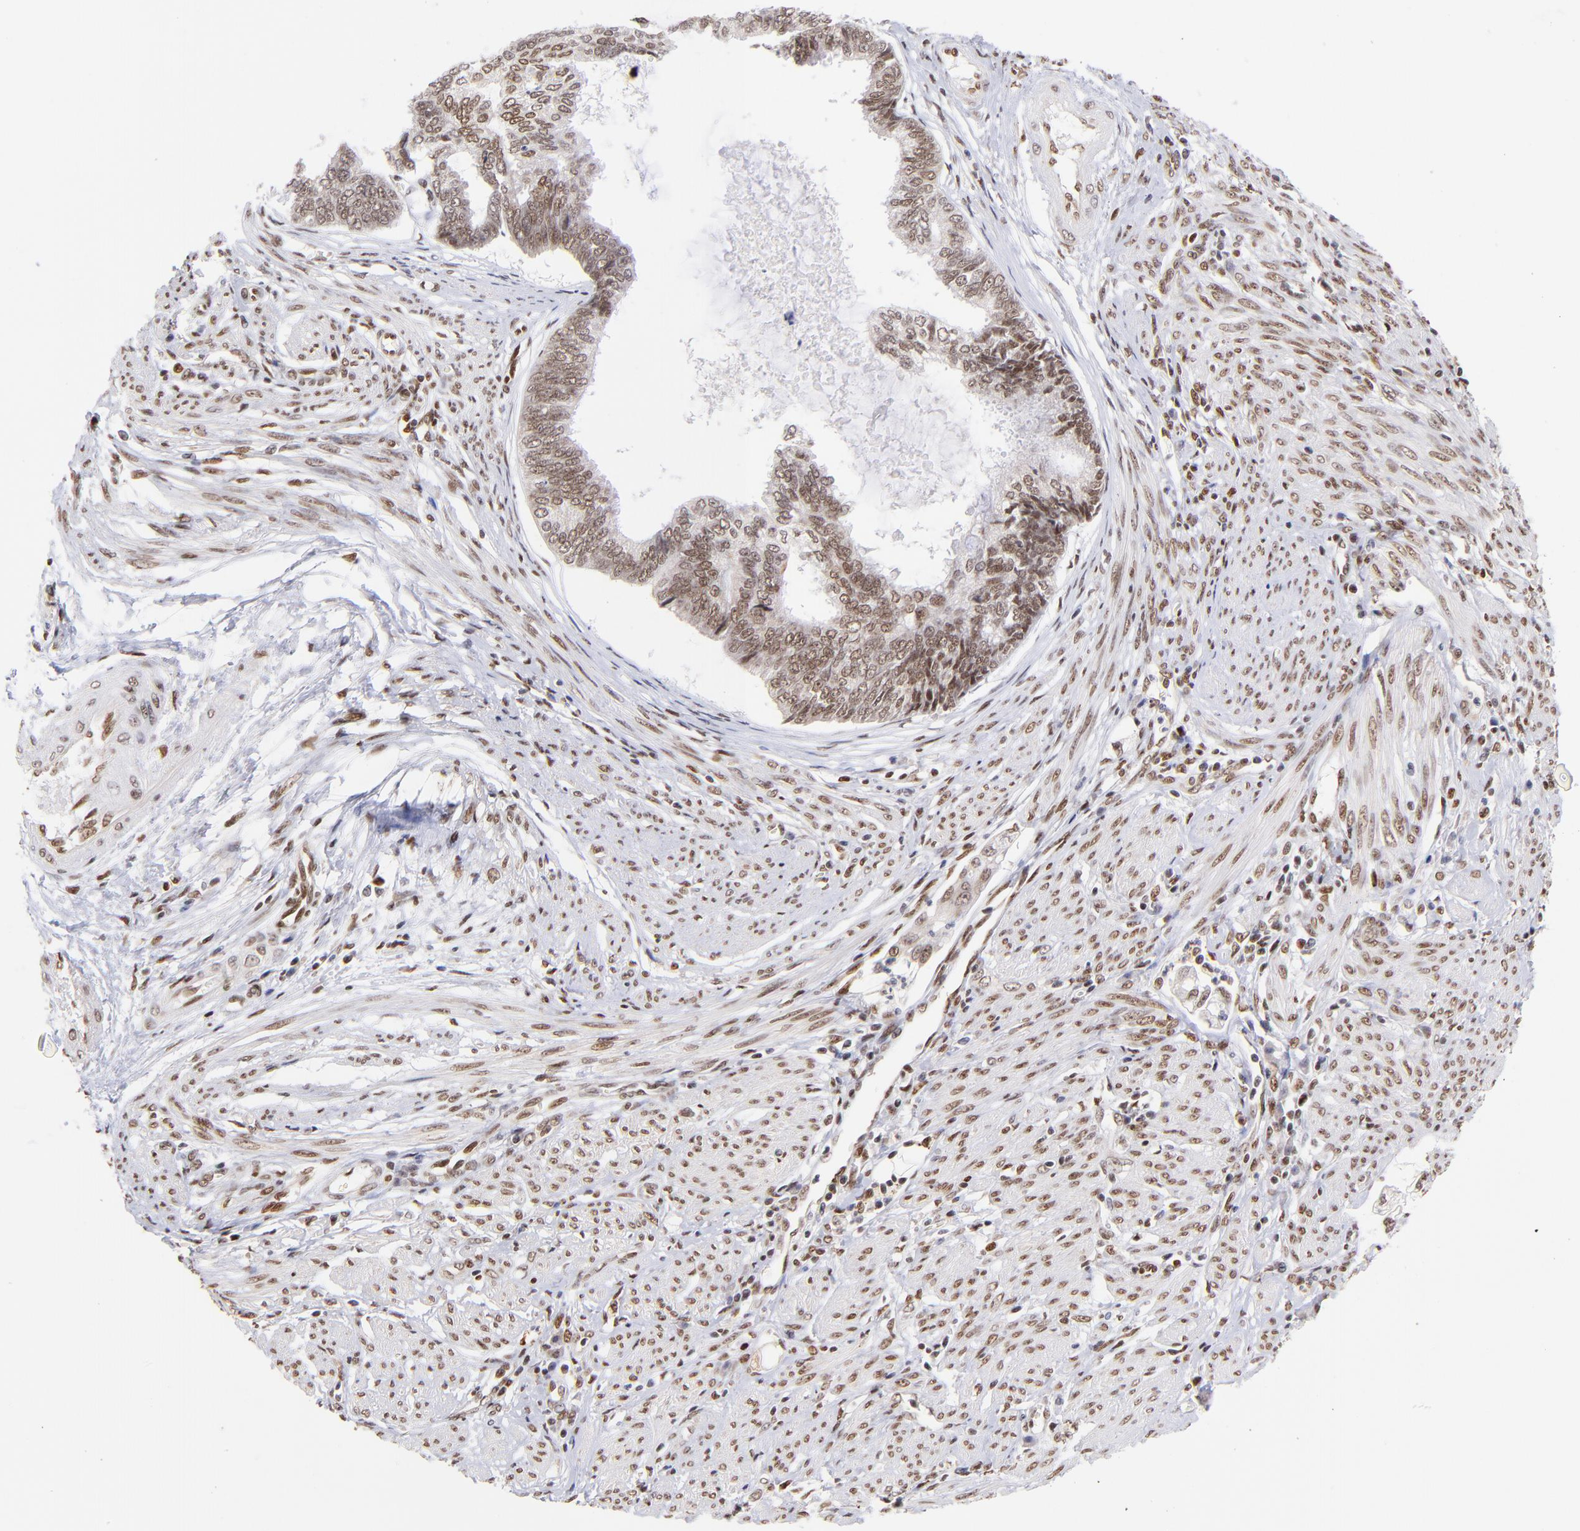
{"staining": {"intensity": "moderate", "quantity": "25%-75%", "location": "nuclear"}, "tissue": "endometrial cancer", "cell_type": "Tumor cells", "image_type": "cancer", "snomed": [{"axis": "morphology", "description": "Adenocarcinoma, NOS"}, {"axis": "topography", "description": "Endometrium"}], "caption": "Immunohistochemistry (IHC) photomicrograph of endometrial cancer (adenocarcinoma) stained for a protein (brown), which displays medium levels of moderate nuclear positivity in approximately 25%-75% of tumor cells.", "gene": "MIDEAS", "patient": {"sex": "female", "age": 75}}